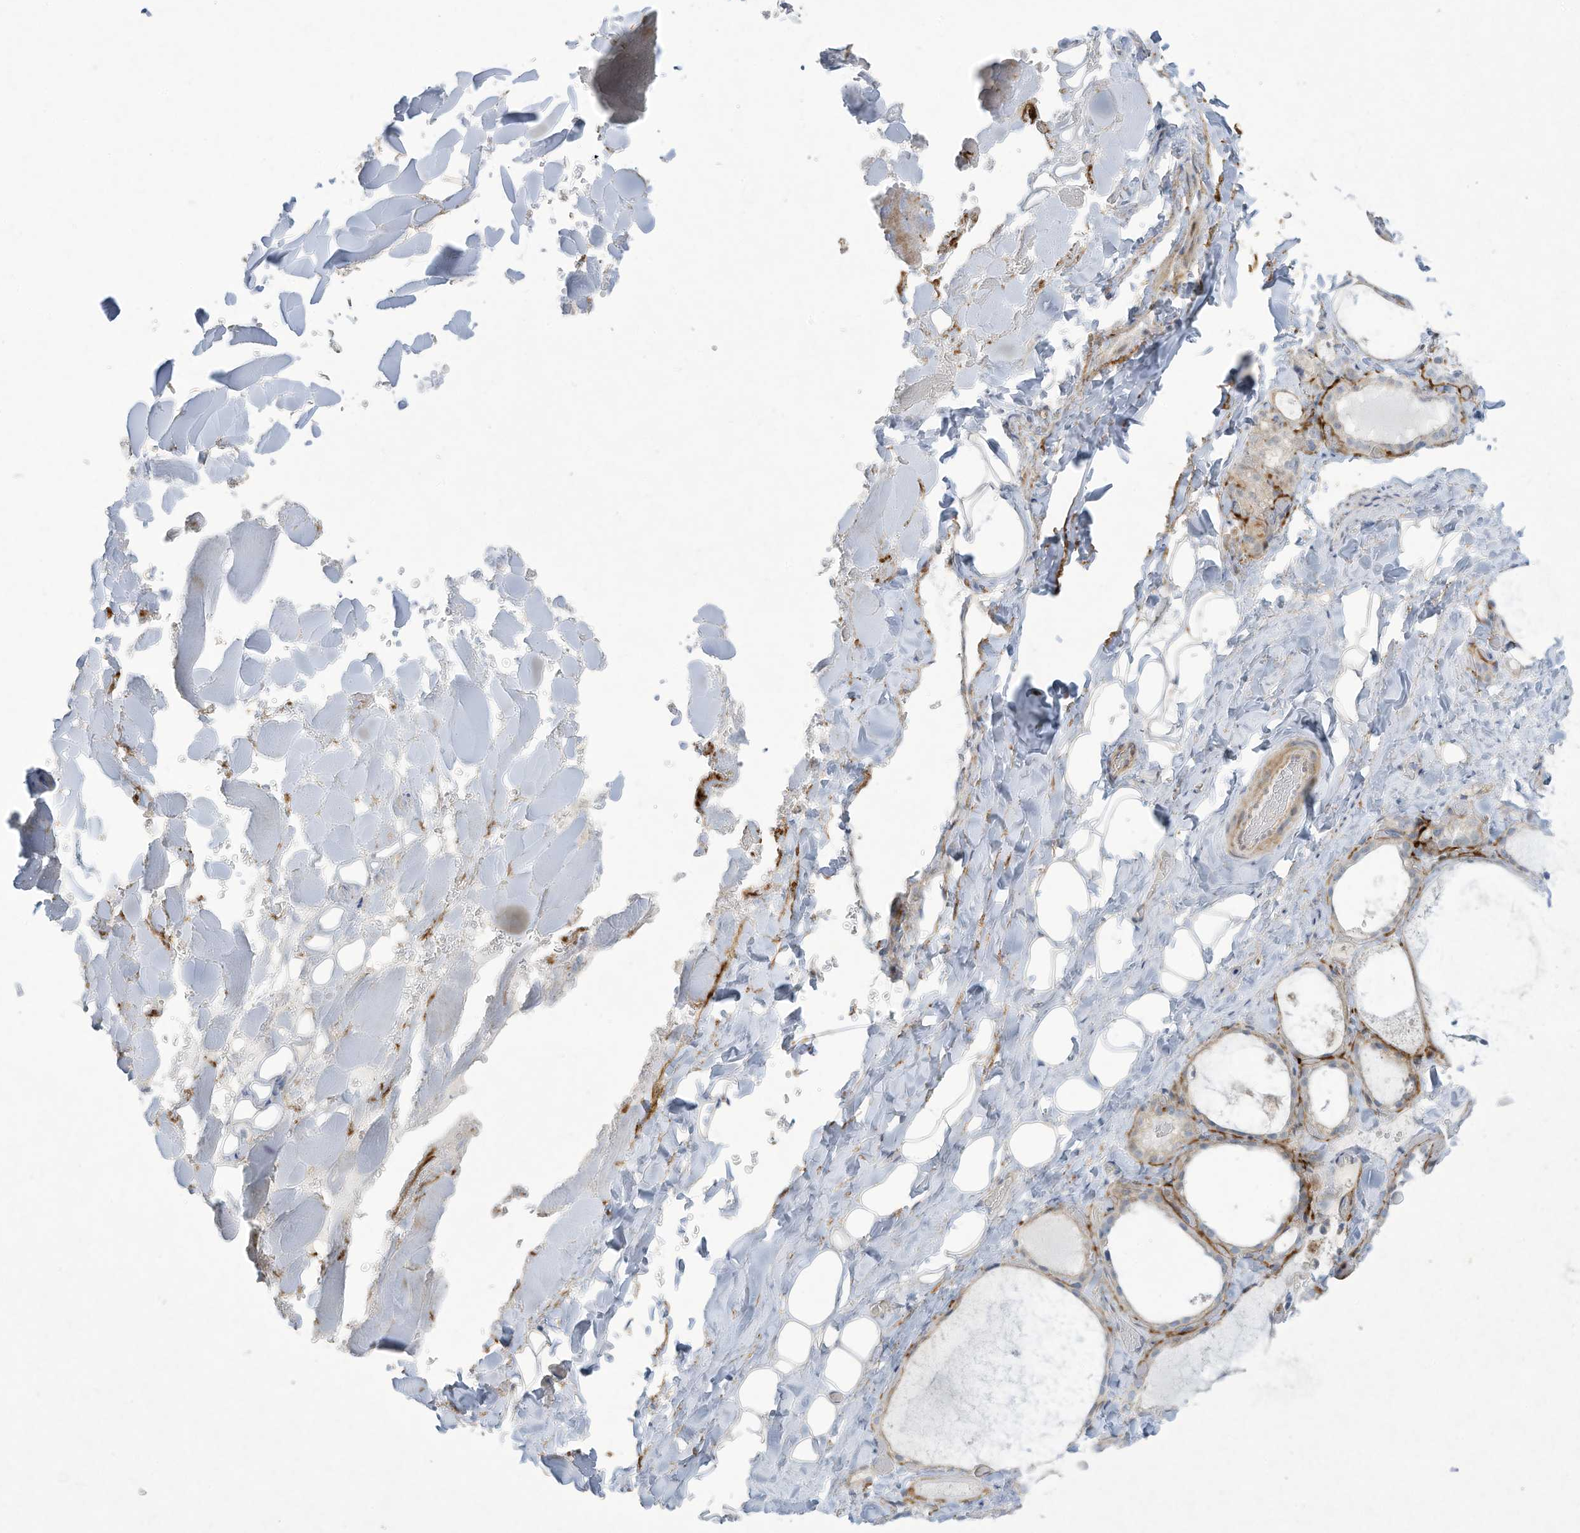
{"staining": {"intensity": "negative", "quantity": "none", "location": "none"}, "tissue": "thyroid gland", "cell_type": "Glandular cells", "image_type": "normal", "snomed": [{"axis": "morphology", "description": "Normal tissue, NOS"}, {"axis": "topography", "description": "Thyroid gland"}], "caption": "DAB immunohistochemical staining of normal thyroid gland displays no significant expression in glandular cells. (DAB immunohistochemistry with hematoxylin counter stain).", "gene": "PAX6", "patient": {"sex": "female", "age": 44}}